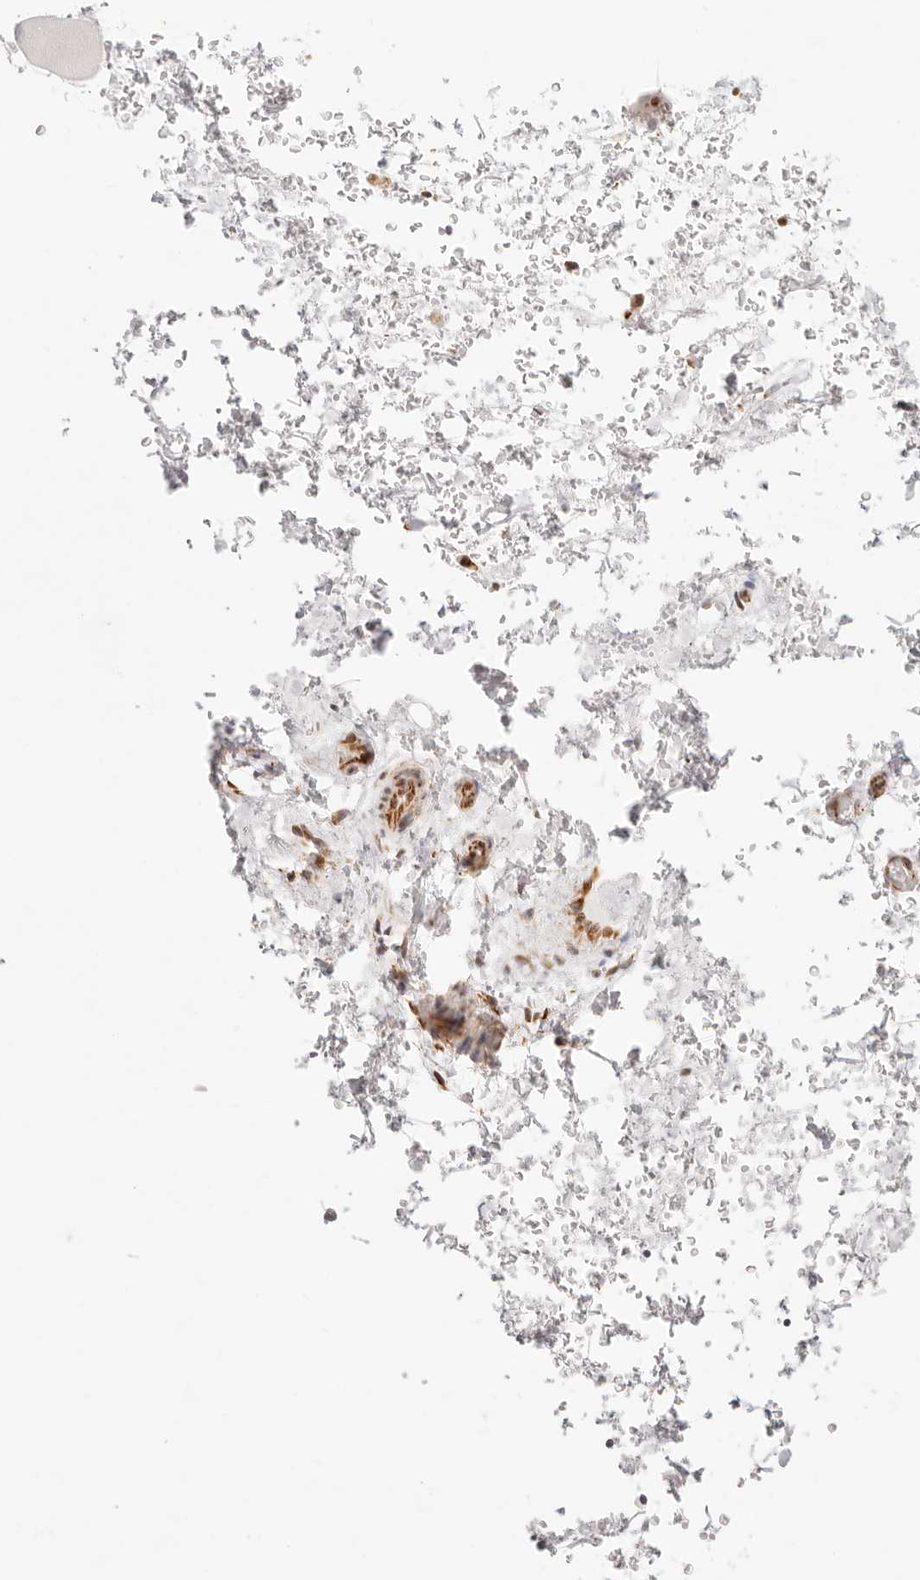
{"staining": {"intensity": "weak", "quantity": ">75%", "location": "nuclear"}, "tissue": "adipose tissue", "cell_type": "Adipocytes", "image_type": "normal", "snomed": [{"axis": "morphology", "description": "Normal tissue, NOS"}, {"axis": "morphology", "description": "Adenocarcinoma, NOS"}, {"axis": "topography", "description": "Esophagus"}], "caption": "Immunohistochemical staining of unremarkable adipose tissue demonstrates low levels of weak nuclear positivity in approximately >75% of adipocytes. The staining was performed using DAB (3,3'-diaminobenzidine), with brown indicating positive protein expression. Nuclei are stained blue with hematoxylin.", "gene": "ZC3H11A", "patient": {"sex": "male", "age": 62}}